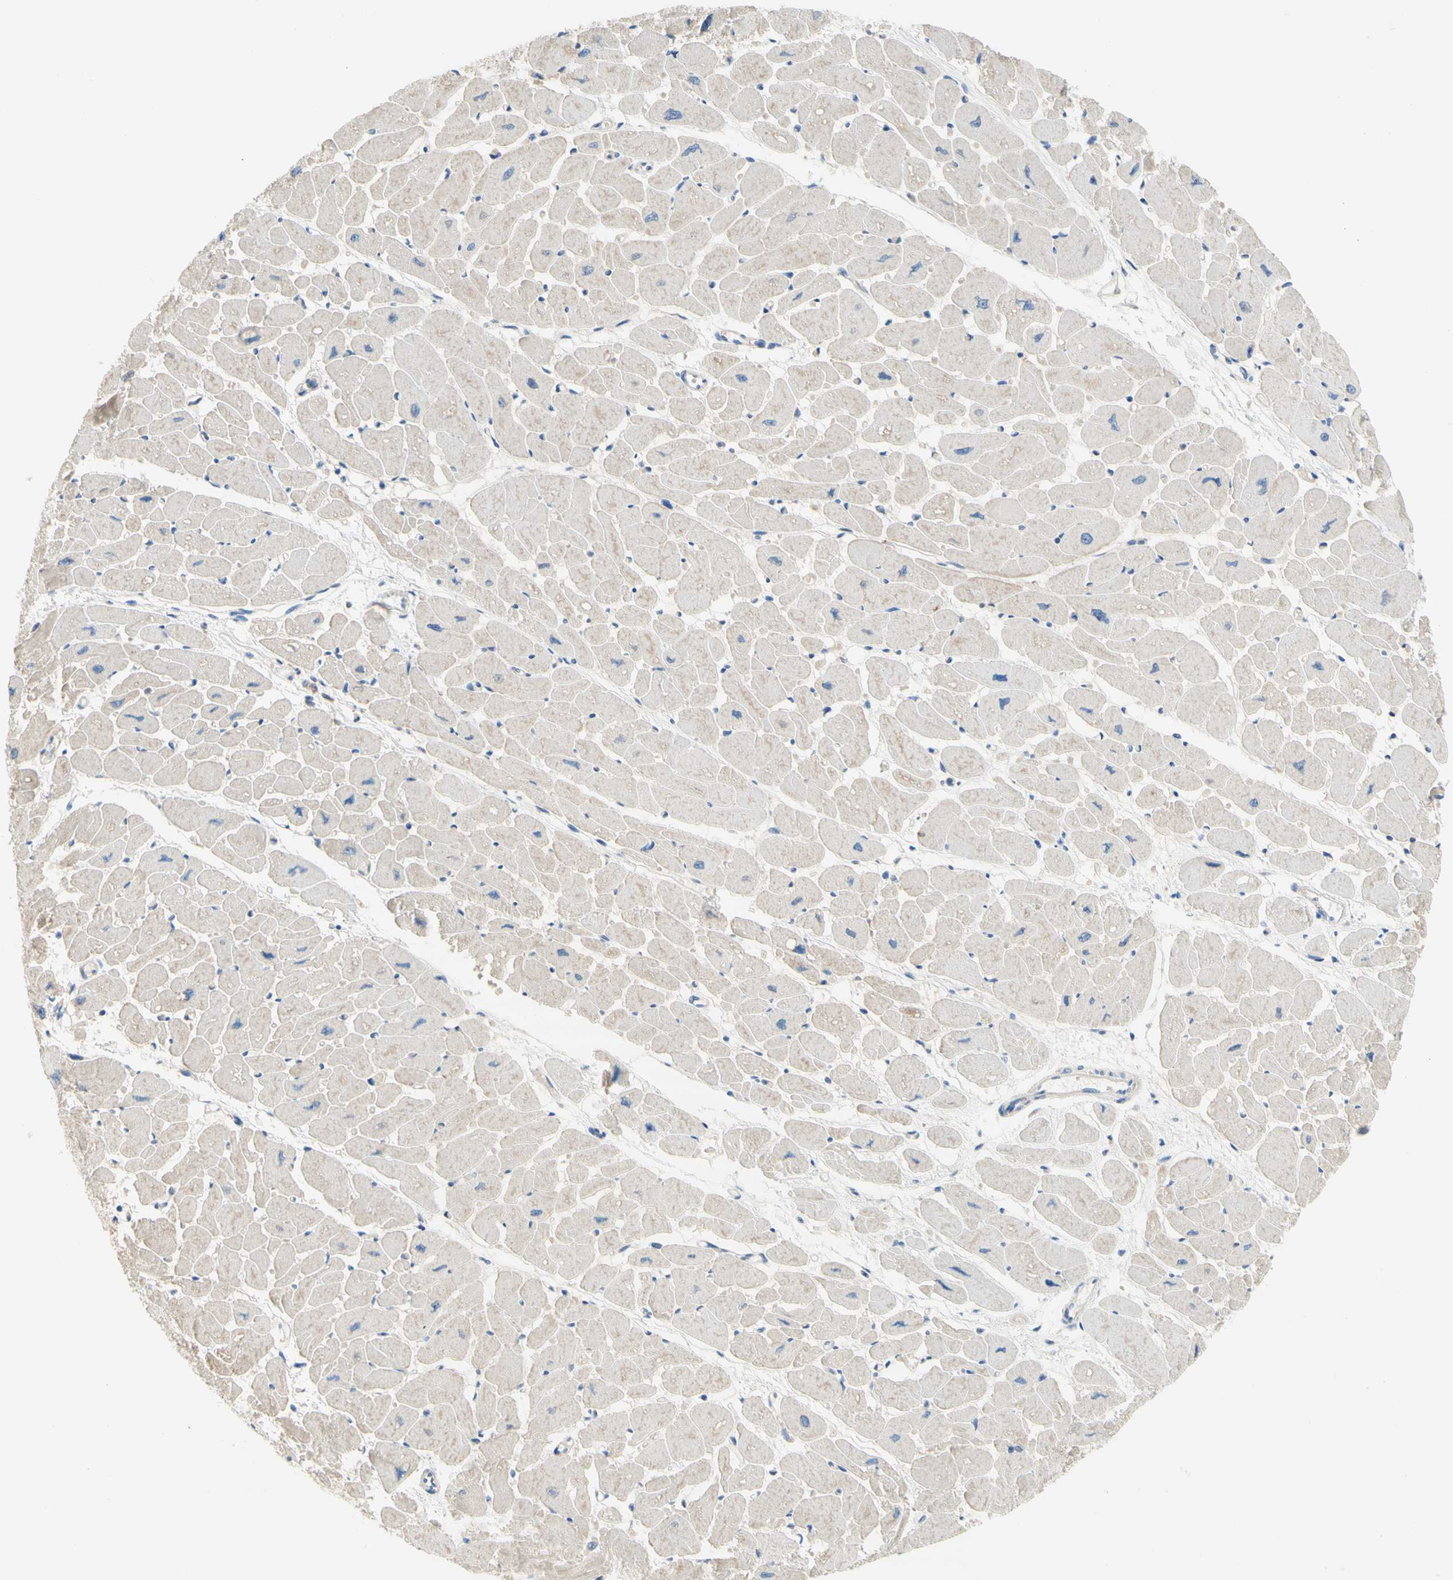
{"staining": {"intensity": "negative", "quantity": "none", "location": "none"}, "tissue": "heart muscle", "cell_type": "Cardiomyocytes", "image_type": "normal", "snomed": [{"axis": "morphology", "description": "Normal tissue, NOS"}, {"axis": "topography", "description": "Heart"}], "caption": "Micrograph shows no protein staining in cardiomyocytes of benign heart muscle. The staining is performed using DAB (3,3'-diaminobenzidine) brown chromogen with nuclei counter-stained in using hematoxylin.", "gene": "F3", "patient": {"sex": "female", "age": 54}}